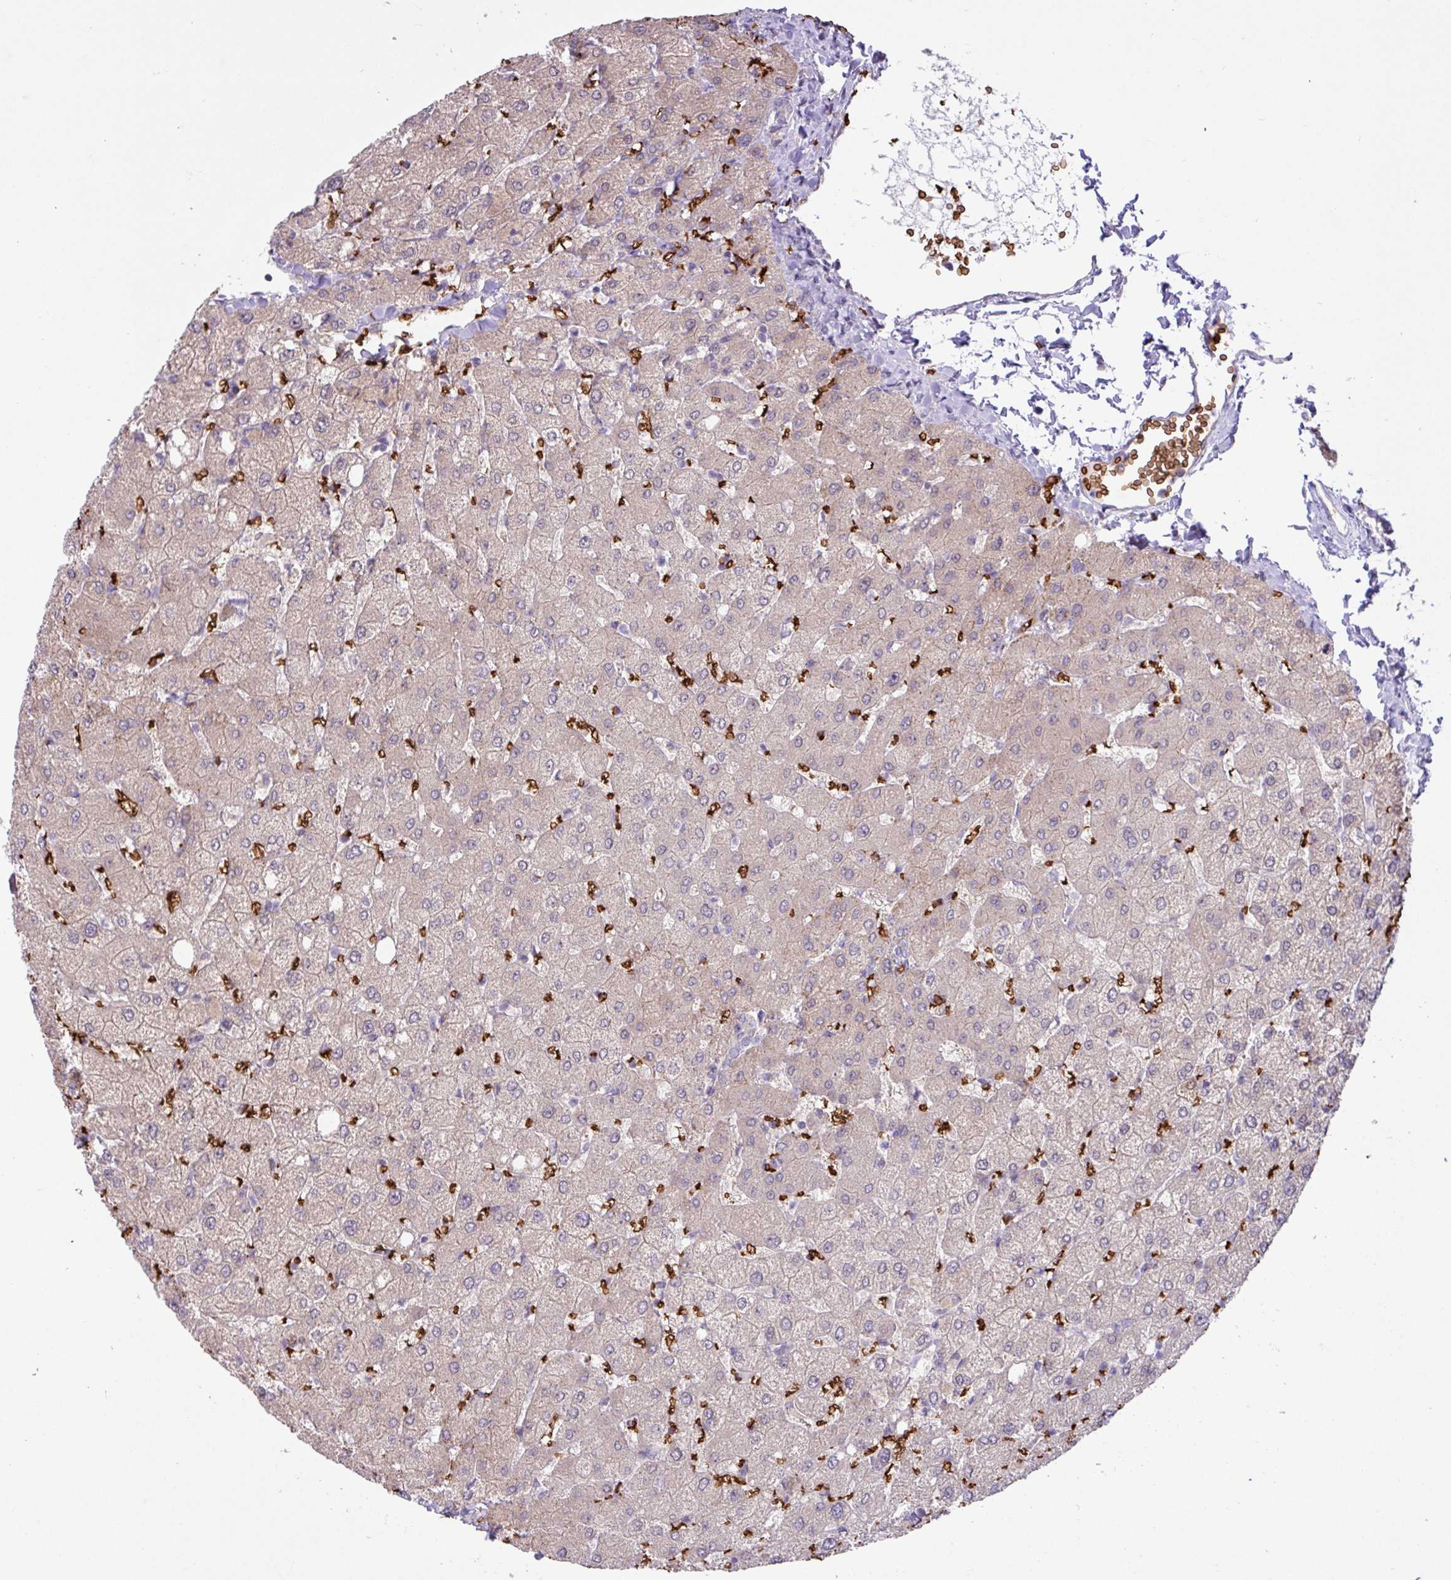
{"staining": {"intensity": "negative", "quantity": "none", "location": "none"}, "tissue": "liver", "cell_type": "Cholangiocytes", "image_type": "normal", "snomed": [{"axis": "morphology", "description": "Normal tissue, NOS"}, {"axis": "topography", "description": "Liver"}], "caption": "Human liver stained for a protein using IHC shows no staining in cholangiocytes.", "gene": "RAD21L1", "patient": {"sex": "female", "age": 54}}